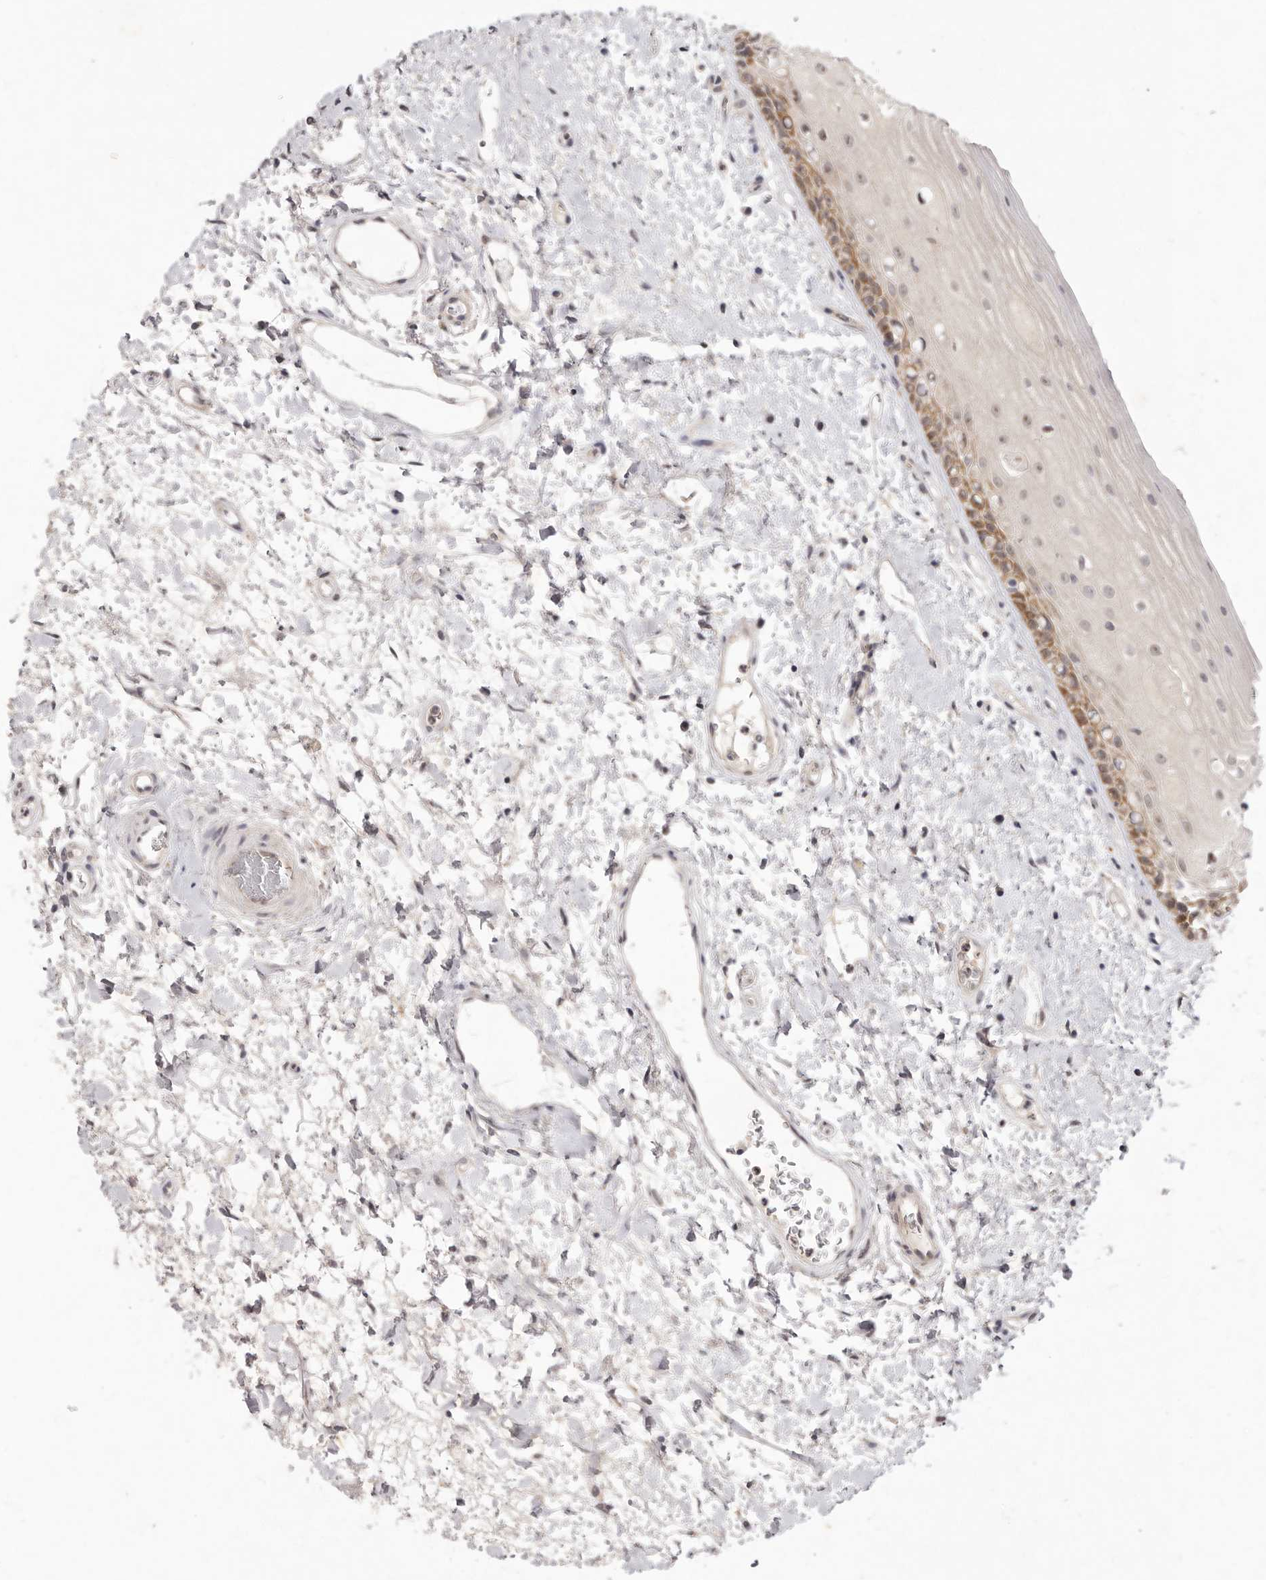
{"staining": {"intensity": "moderate", "quantity": ">75%", "location": "cytoplasmic/membranous,nuclear"}, "tissue": "oral mucosa", "cell_type": "Squamous epithelial cells", "image_type": "normal", "snomed": [{"axis": "morphology", "description": "Normal tissue, NOS"}, {"axis": "topography", "description": "Oral tissue"}], "caption": "Immunohistochemical staining of benign human oral mucosa exhibits medium levels of moderate cytoplasmic/membranous,nuclear expression in about >75% of squamous epithelial cells.", "gene": "TADA1", "patient": {"sex": "female", "age": 76}}